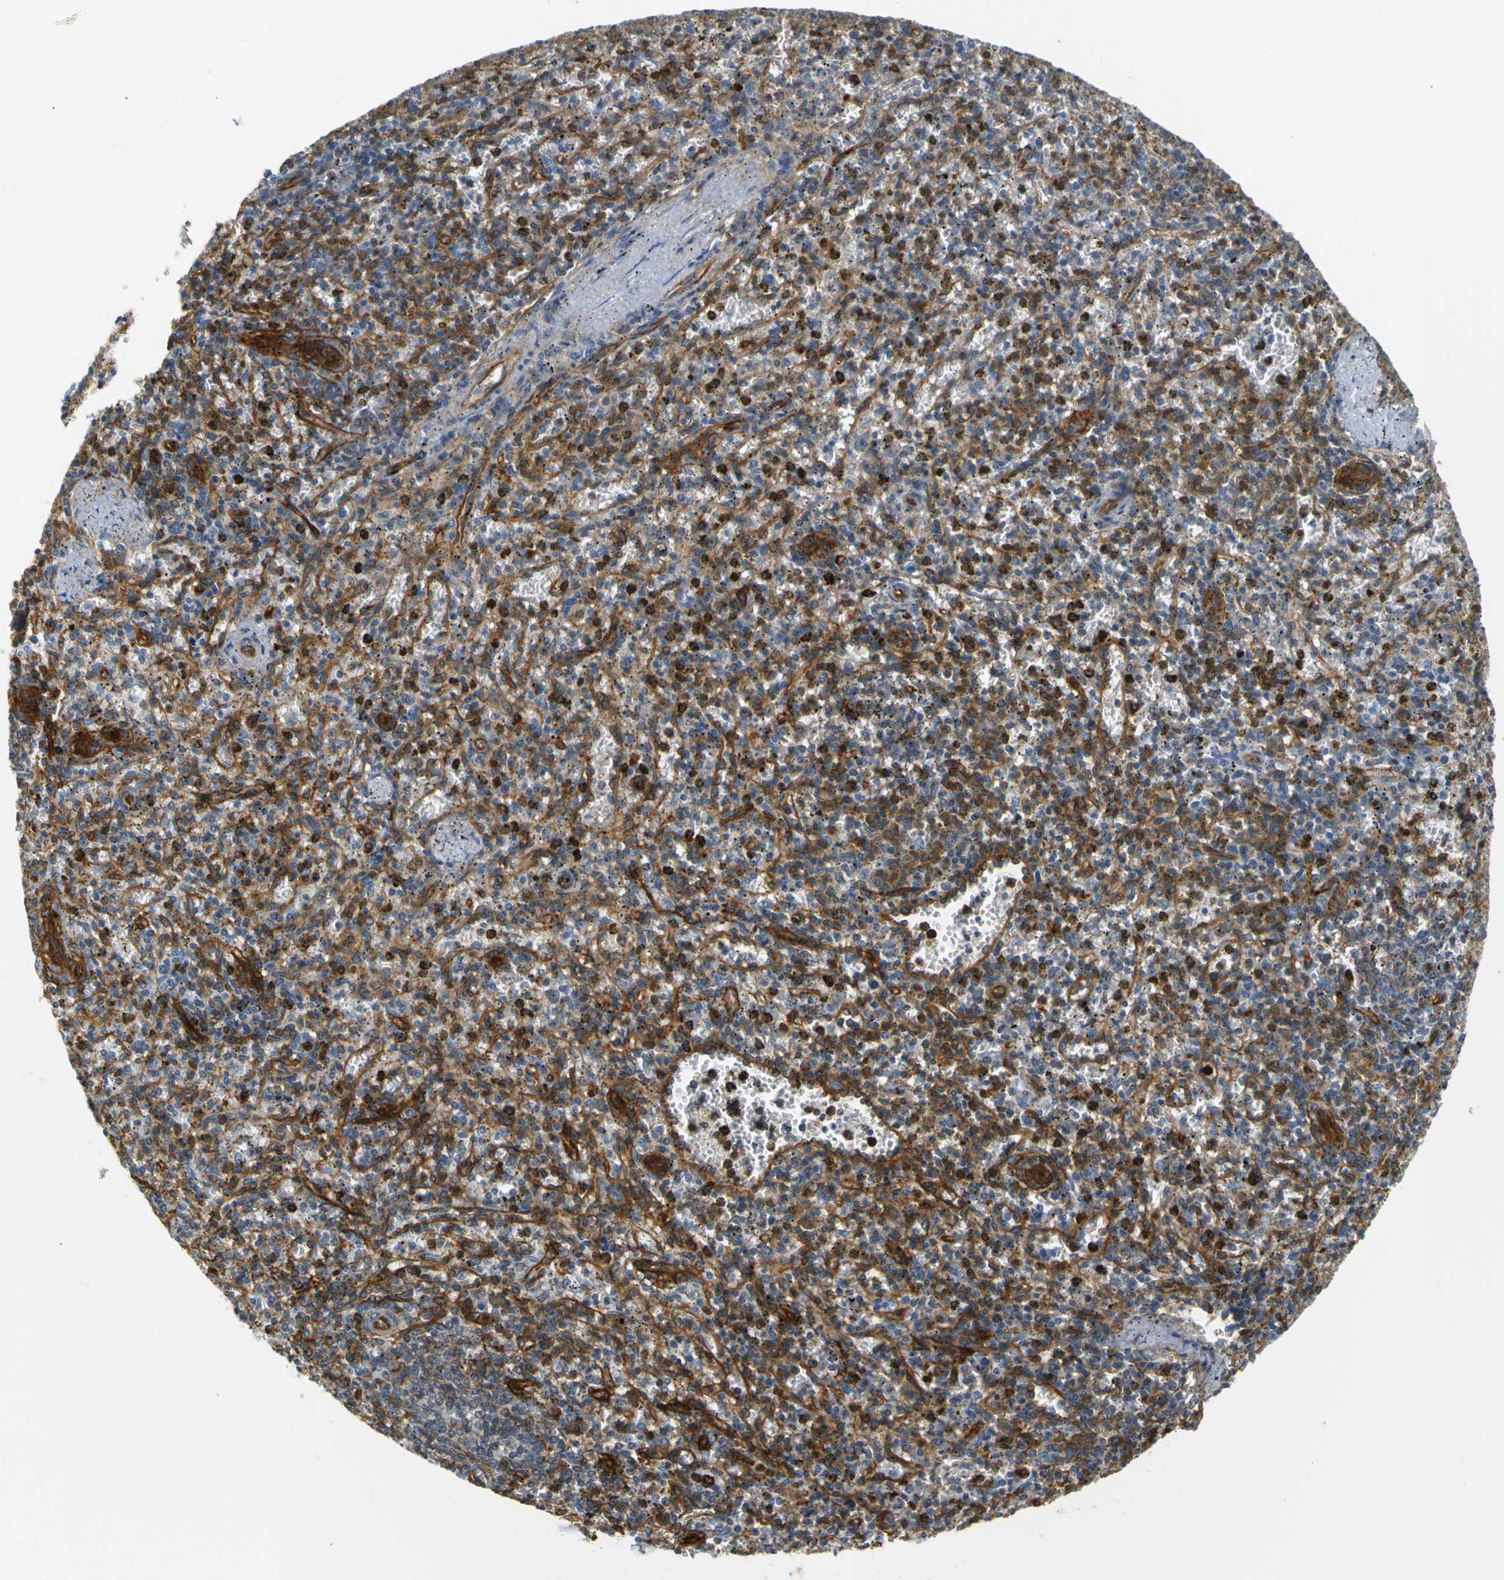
{"staining": {"intensity": "weak", "quantity": "<25%", "location": "cytoplasmic/membranous"}, "tissue": "spleen", "cell_type": "Cells in red pulp", "image_type": "normal", "snomed": [{"axis": "morphology", "description": "Normal tissue, NOS"}, {"axis": "topography", "description": "Spleen"}], "caption": "Immunohistochemistry (IHC) histopathology image of unremarkable spleen: spleen stained with DAB (3,3'-diaminobenzidine) demonstrates no significant protein expression in cells in red pulp.", "gene": "SPTBN1", "patient": {"sex": "male", "age": 72}}